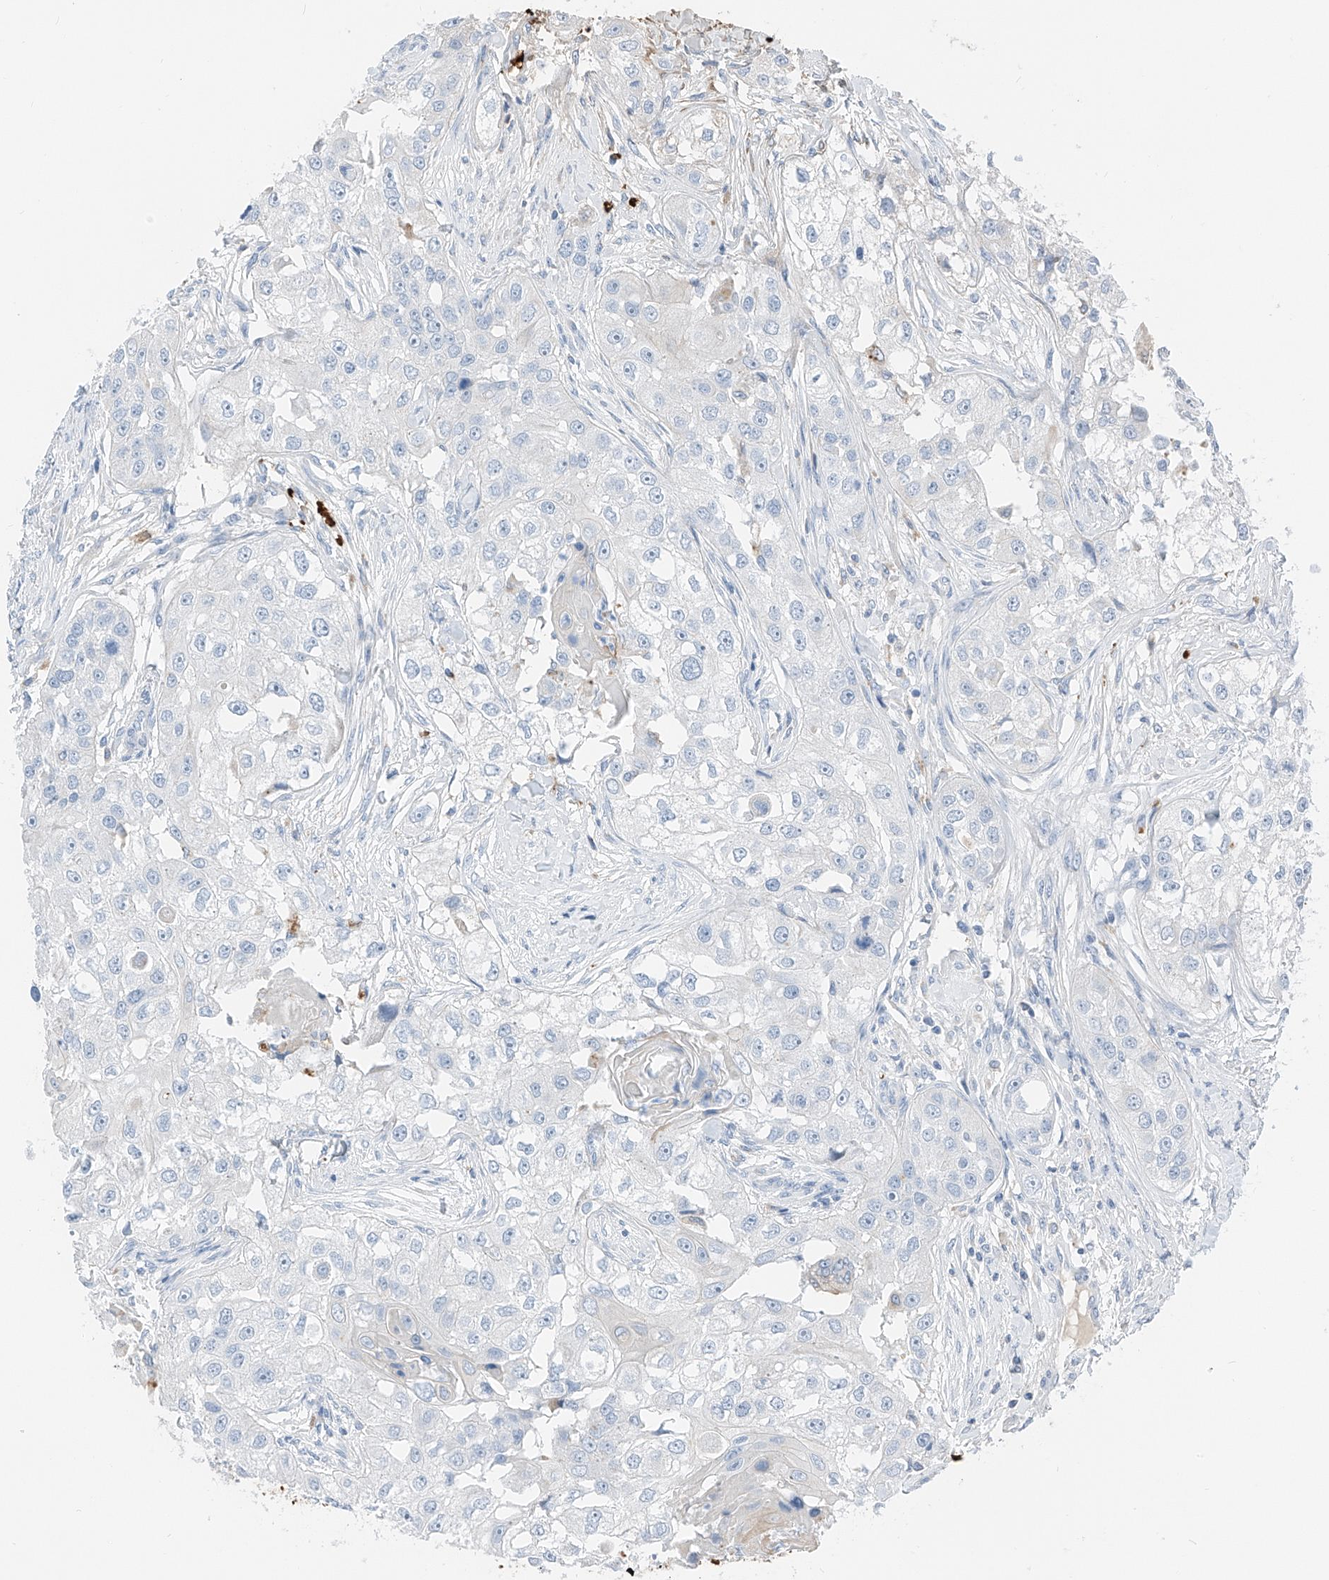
{"staining": {"intensity": "negative", "quantity": "none", "location": "none"}, "tissue": "head and neck cancer", "cell_type": "Tumor cells", "image_type": "cancer", "snomed": [{"axis": "morphology", "description": "Normal tissue, NOS"}, {"axis": "morphology", "description": "Squamous cell carcinoma, NOS"}, {"axis": "topography", "description": "Skeletal muscle"}, {"axis": "topography", "description": "Head-Neck"}], "caption": "This histopathology image is of head and neck cancer (squamous cell carcinoma) stained with immunohistochemistry to label a protein in brown with the nuclei are counter-stained blue. There is no positivity in tumor cells. (Immunohistochemistry, brightfield microscopy, high magnification).", "gene": "PRSS23", "patient": {"sex": "male", "age": 51}}